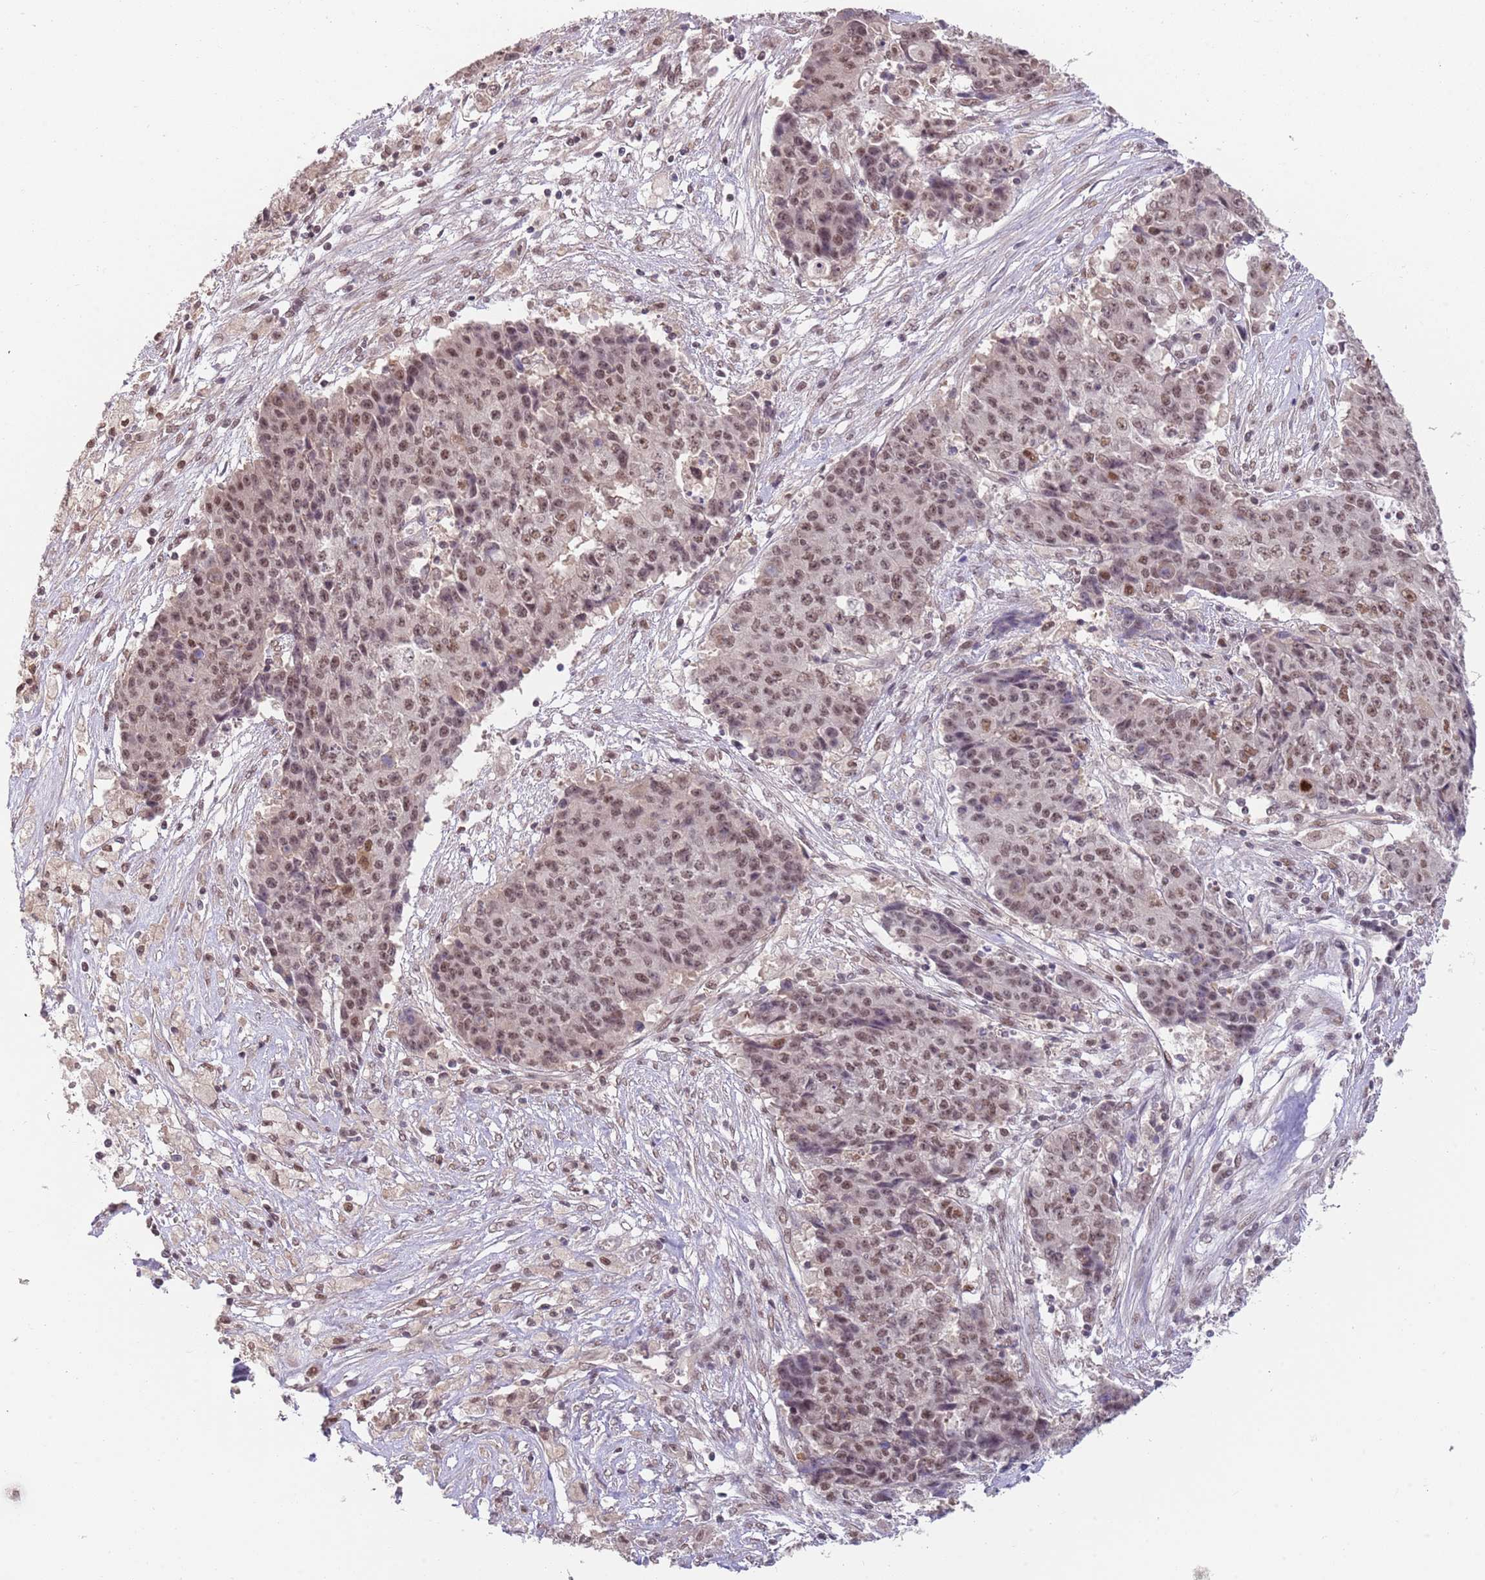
{"staining": {"intensity": "moderate", "quantity": ">75%", "location": "nuclear"}, "tissue": "ovarian cancer", "cell_type": "Tumor cells", "image_type": "cancer", "snomed": [{"axis": "morphology", "description": "Carcinoma, endometroid"}, {"axis": "topography", "description": "Ovary"}], "caption": "This is an image of IHC staining of ovarian cancer (endometroid carcinoma), which shows moderate positivity in the nuclear of tumor cells.", "gene": "ZBTB7A", "patient": {"sex": "female", "age": 42}}